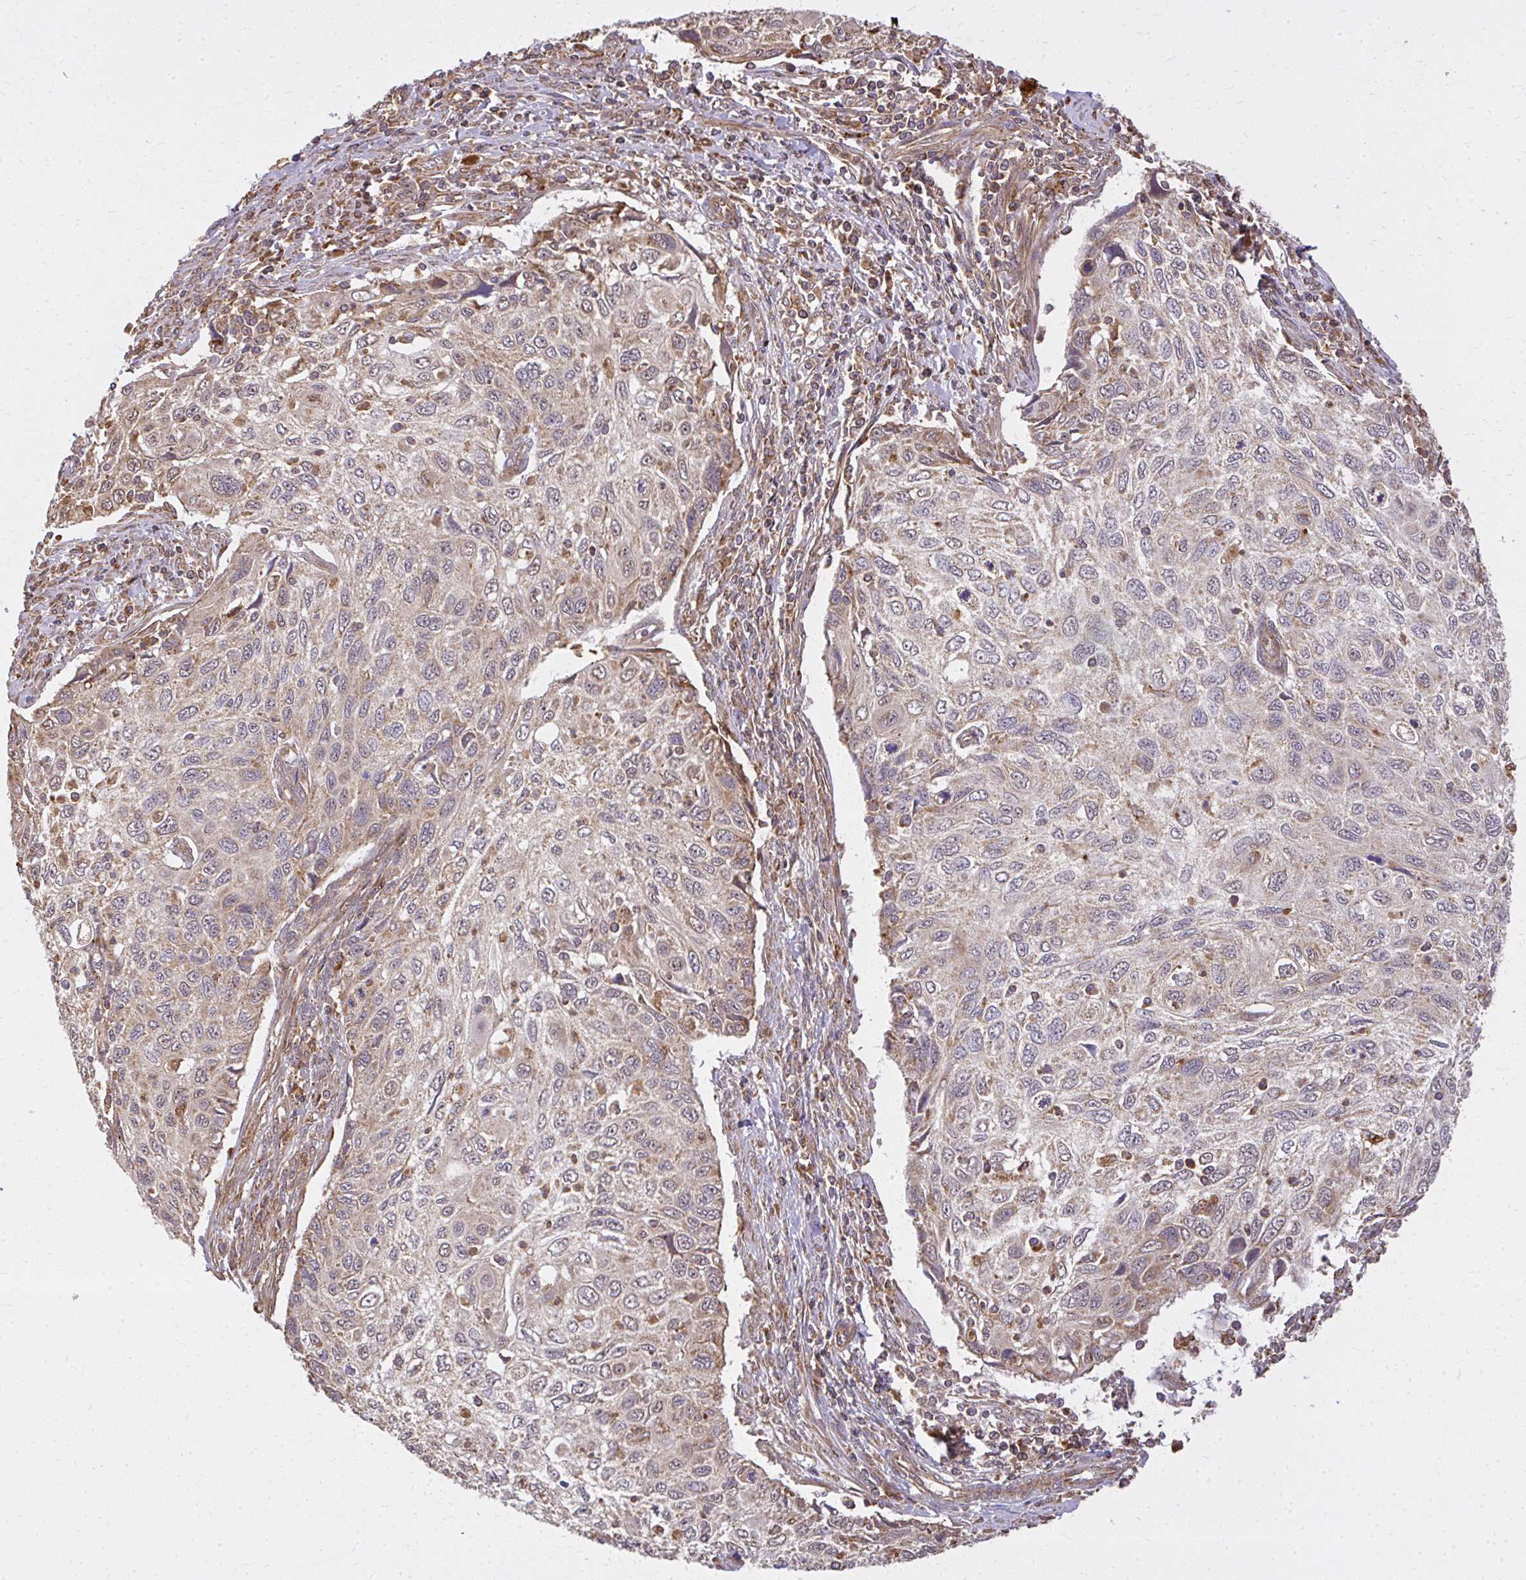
{"staining": {"intensity": "weak", "quantity": "25%-75%", "location": "cytoplasmic/membranous"}, "tissue": "cervical cancer", "cell_type": "Tumor cells", "image_type": "cancer", "snomed": [{"axis": "morphology", "description": "Squamous cell carcinoma, NOS"}, {"axis": "topography", "description": "Cervix"}], "caption": "IHC of cervical cancer (squamous cell carcinoma) demonstrates low levels of weak cytoplasmic/membranous positivity in approximately 25%-75% of tumor cells.", "gene": "GNS", "patient": {"sex": "female", "age": 70}}